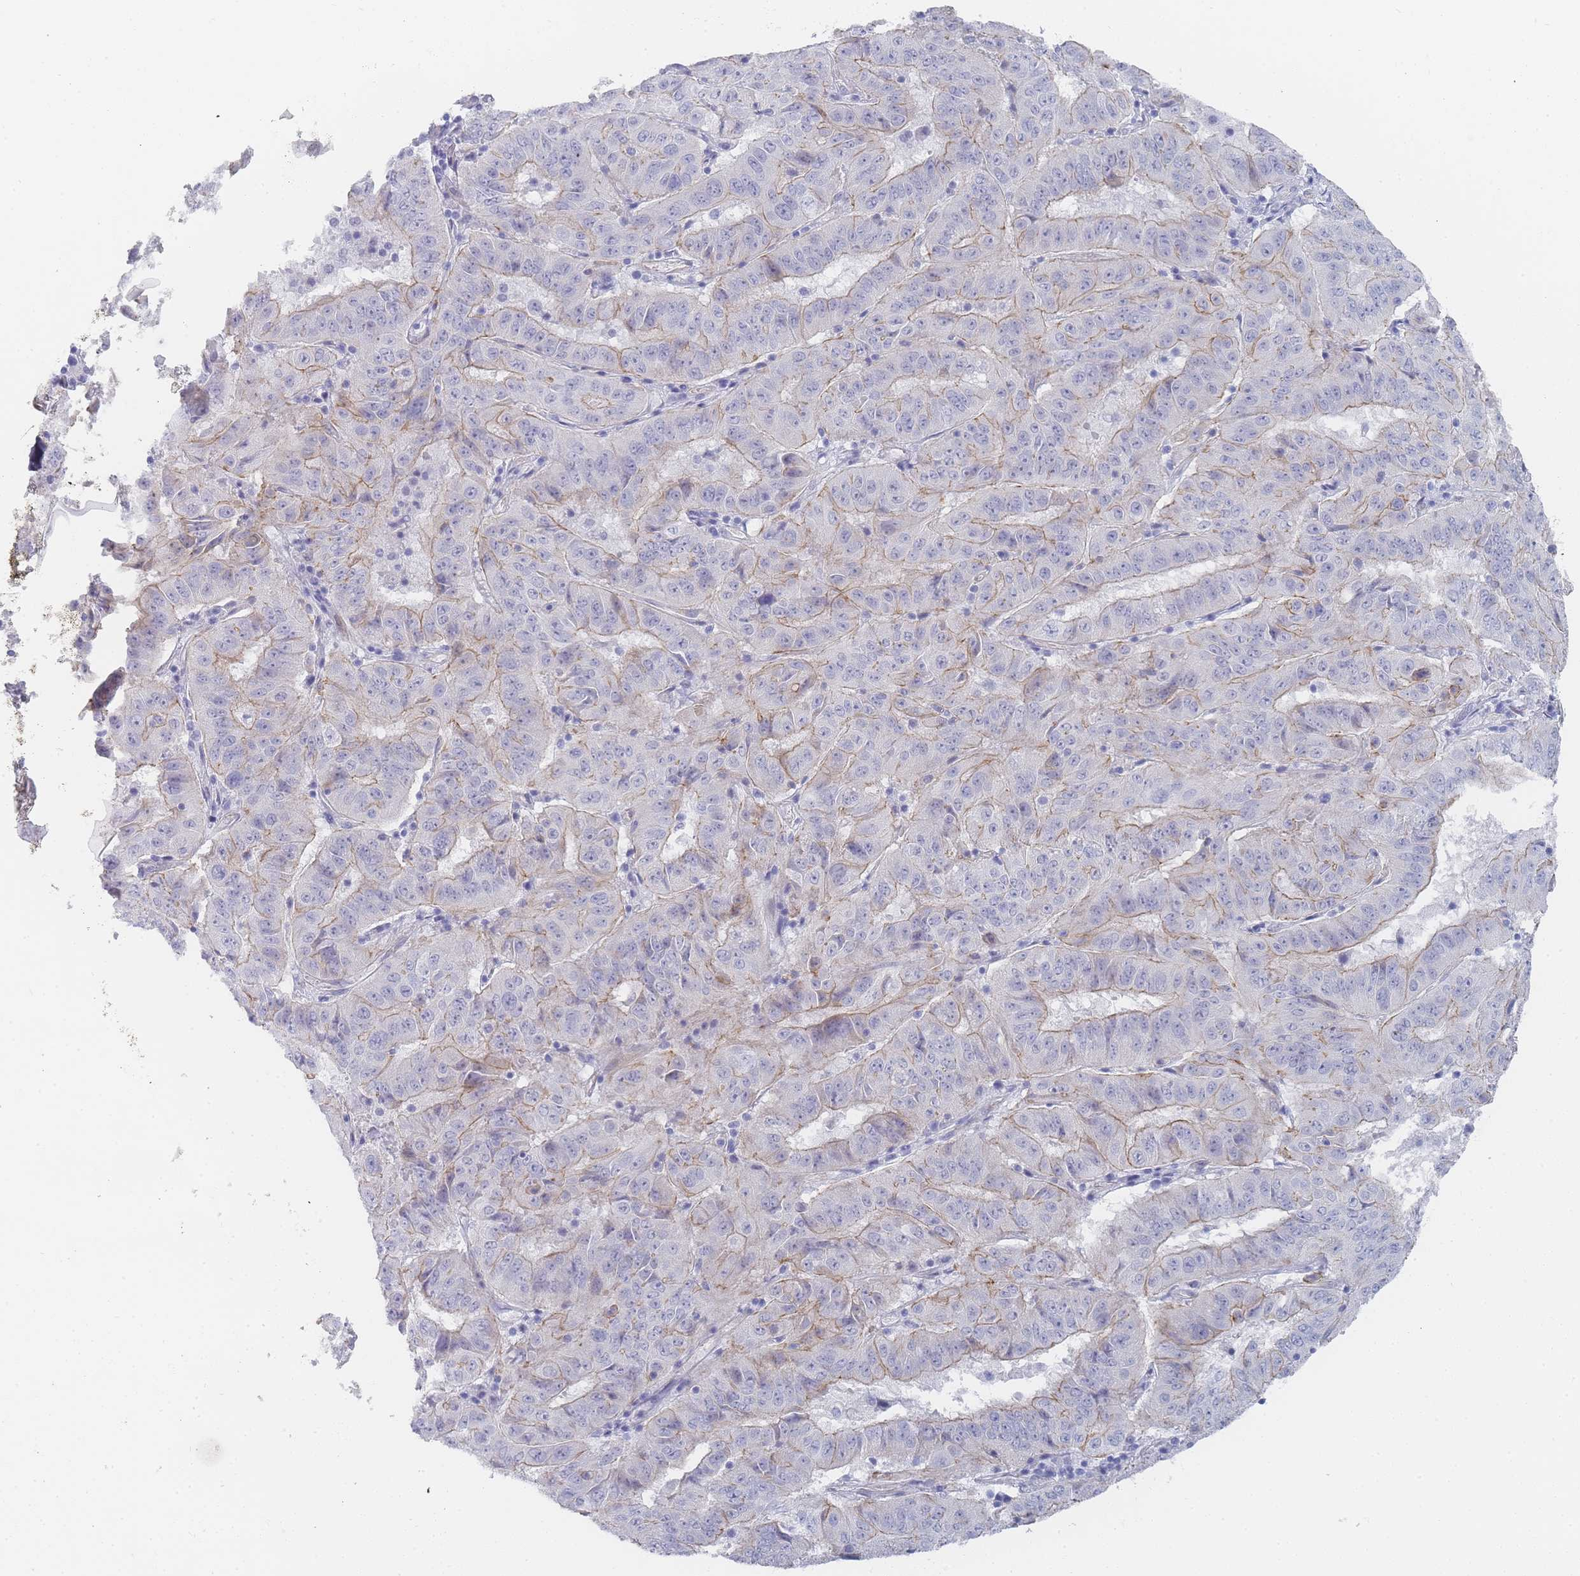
{"staining": {"intensity": "negative", "quantity": "none", "location": "none"}, "tissue": "pancreatic cancer", "cell_type": "Tumor cells", "image_type": "cancer", "snomed": [{"axis": "morphology", "description": "Adenocarcinoma, NOS"}, {"axis": "topography", "description": "Pancreas"}], "caption": "Immunohistochemical staining of human pancreatic adenocarcinoma reveals no significant staining in tumor cells. (DAB (3,3'-diaminobenzidine) immunohistochemistry (IHC) visualized using brightfield microscopy, high magnification).", "gene": "IMPG1", "patient": {"sex": "male", "age": 63}}